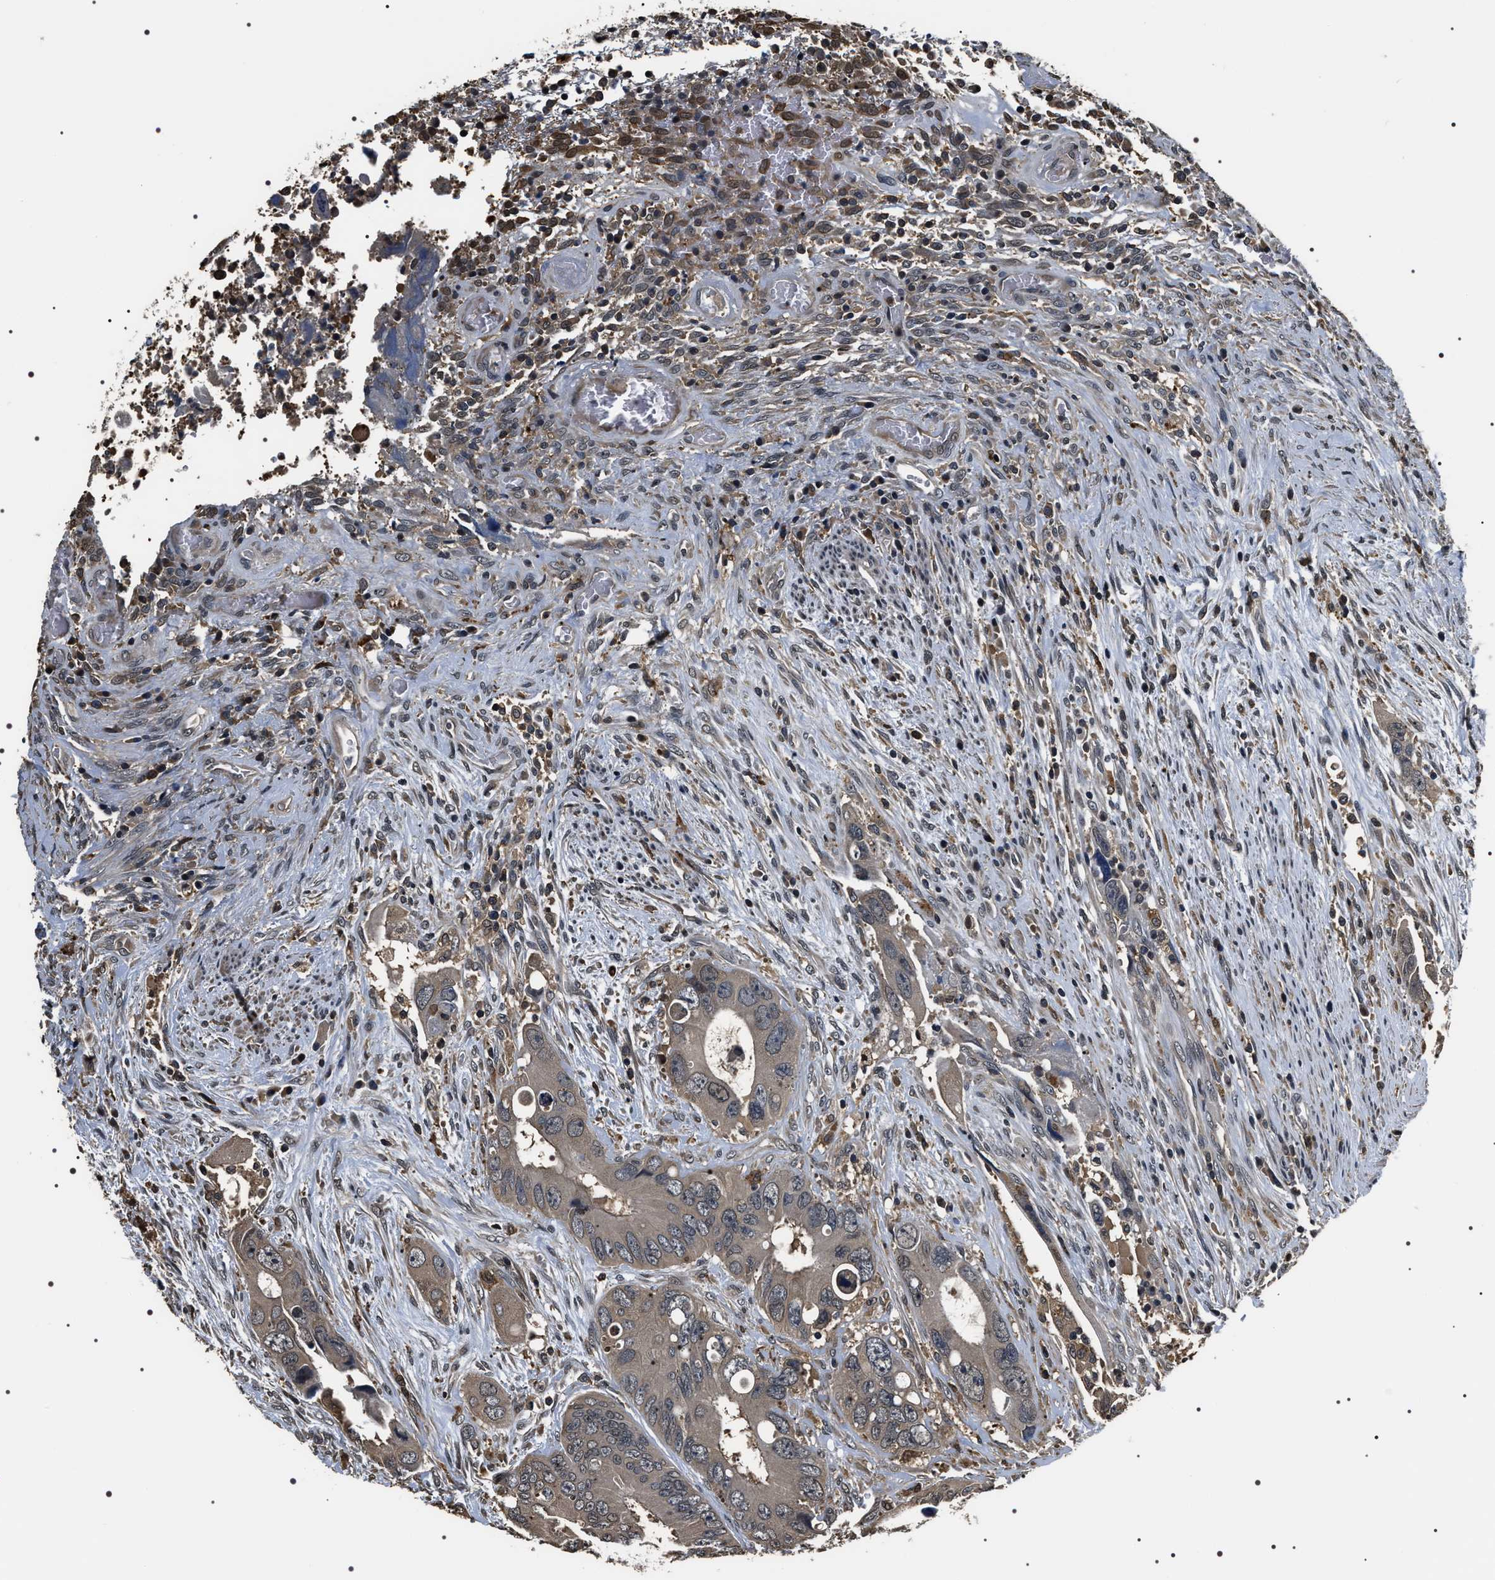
{"staining": {"intensity": "weak", "quantity": "<25%", "location": "cytoplasmic/membranous"}, "tissue": "colorectal cancer", "cell_type": "Tumor cells", "image_type": "cancer", "snomed": [{"axis": "morphology", "description": "Adenocarcinoma, NOS"}, {"axis": "topography", "description": "Rectum"}], "caption": "IHC image of human colorectal cancer (adenocarcinoma) stained for a protein (brown), which exhibits no expression in tumor cells. (DAB immunohistochemistry with hematoxylin counter stain).", "gene": "ARHGAP22", "patient": {"sex": "male", "age": 70}}